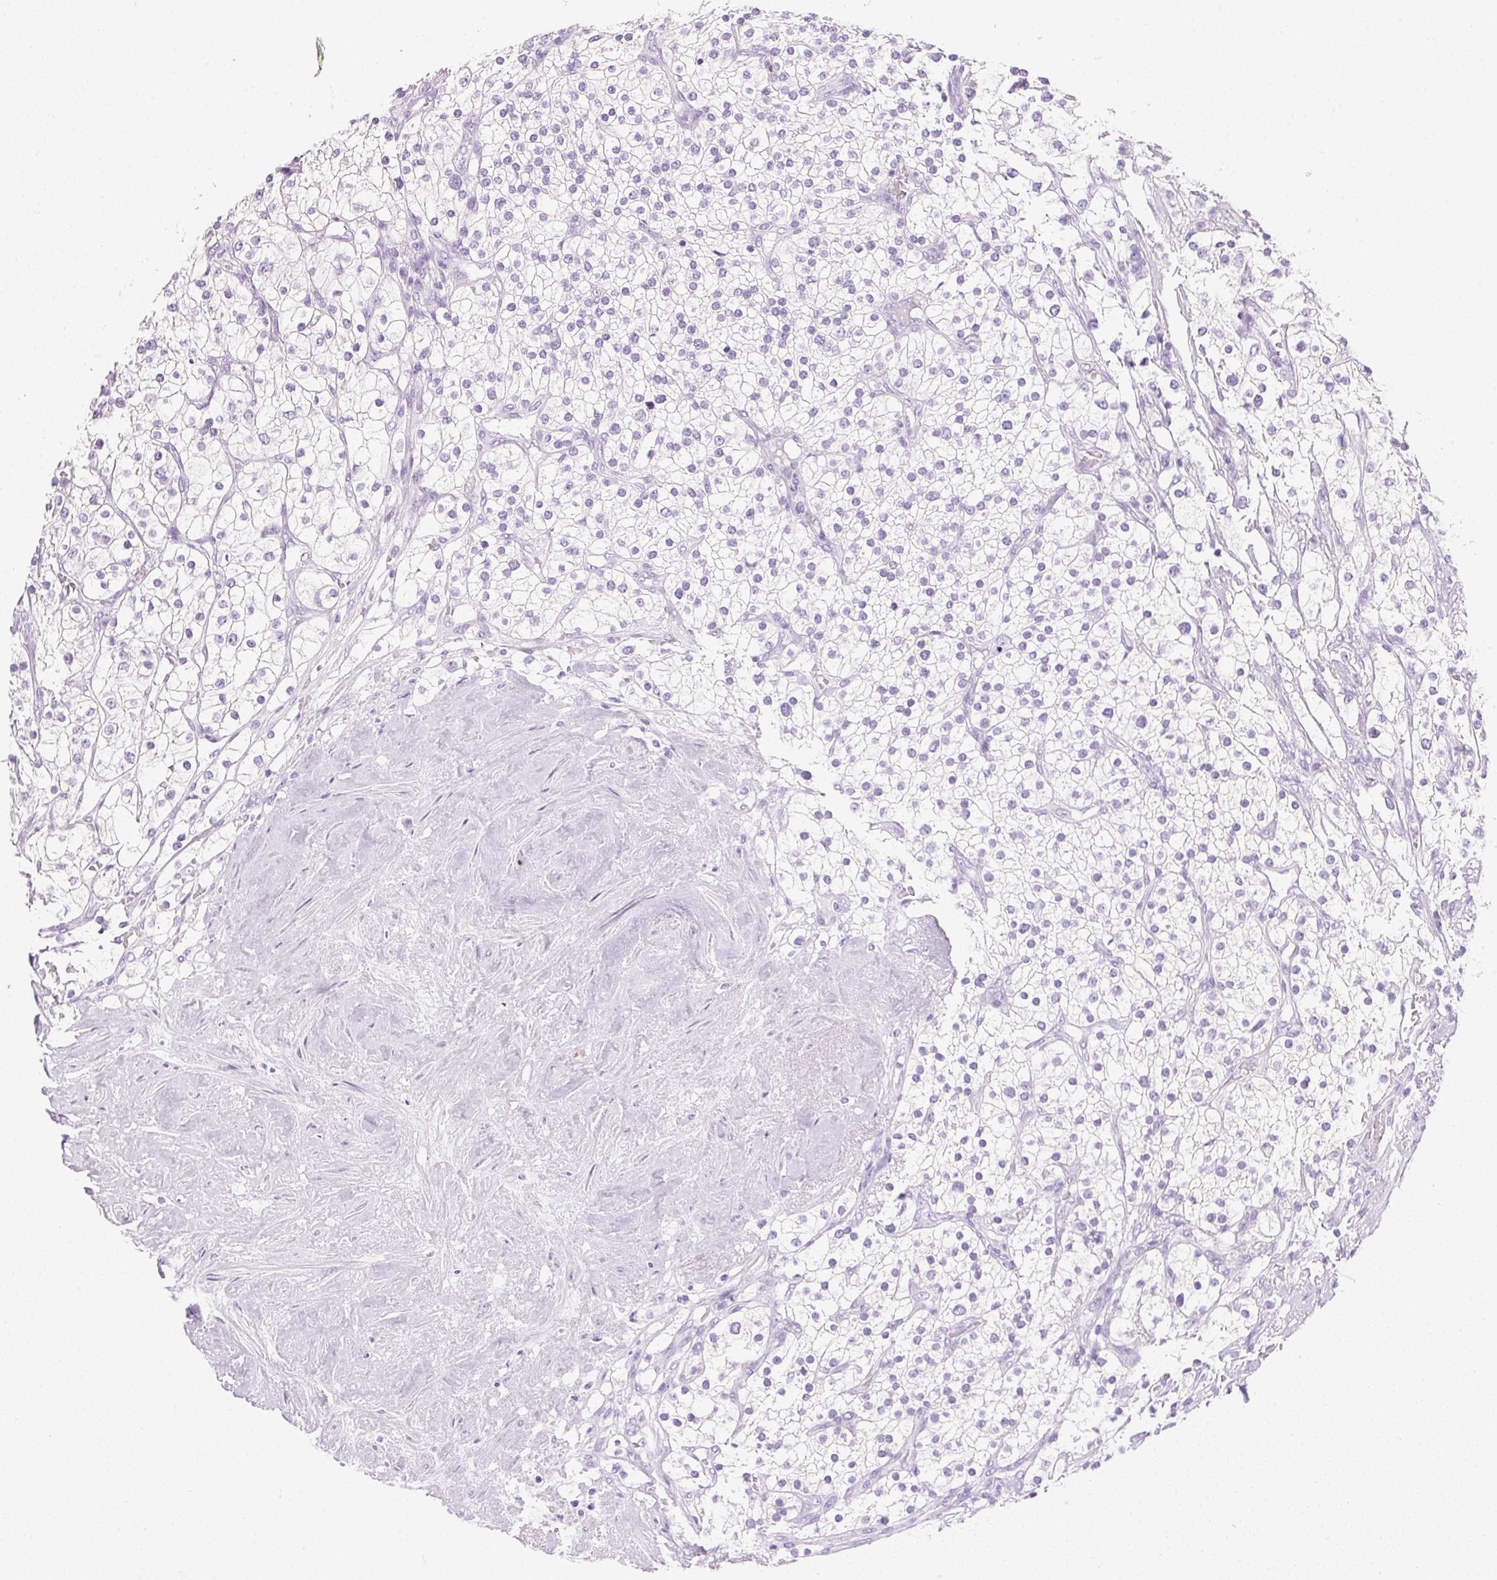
{"staining": {"intensity": "negative", "quantity": "none", "location": "none"}, "tissue": "renal cancer", "cell_type": "Tumor cells", "image_type": "cancer", "snomed": [{"axis": "morphology", "description": "Adenocarcinoma, NOS"}, {"axis": "topography", "description": "Kidney"}], "caption": "Renal cancer (adenocarcinoma) stained for a protein using IHC demonstrates no staining tumor cells.", "gene": "IGFBP1", "patient": {"sex": "male", "age": 80}}